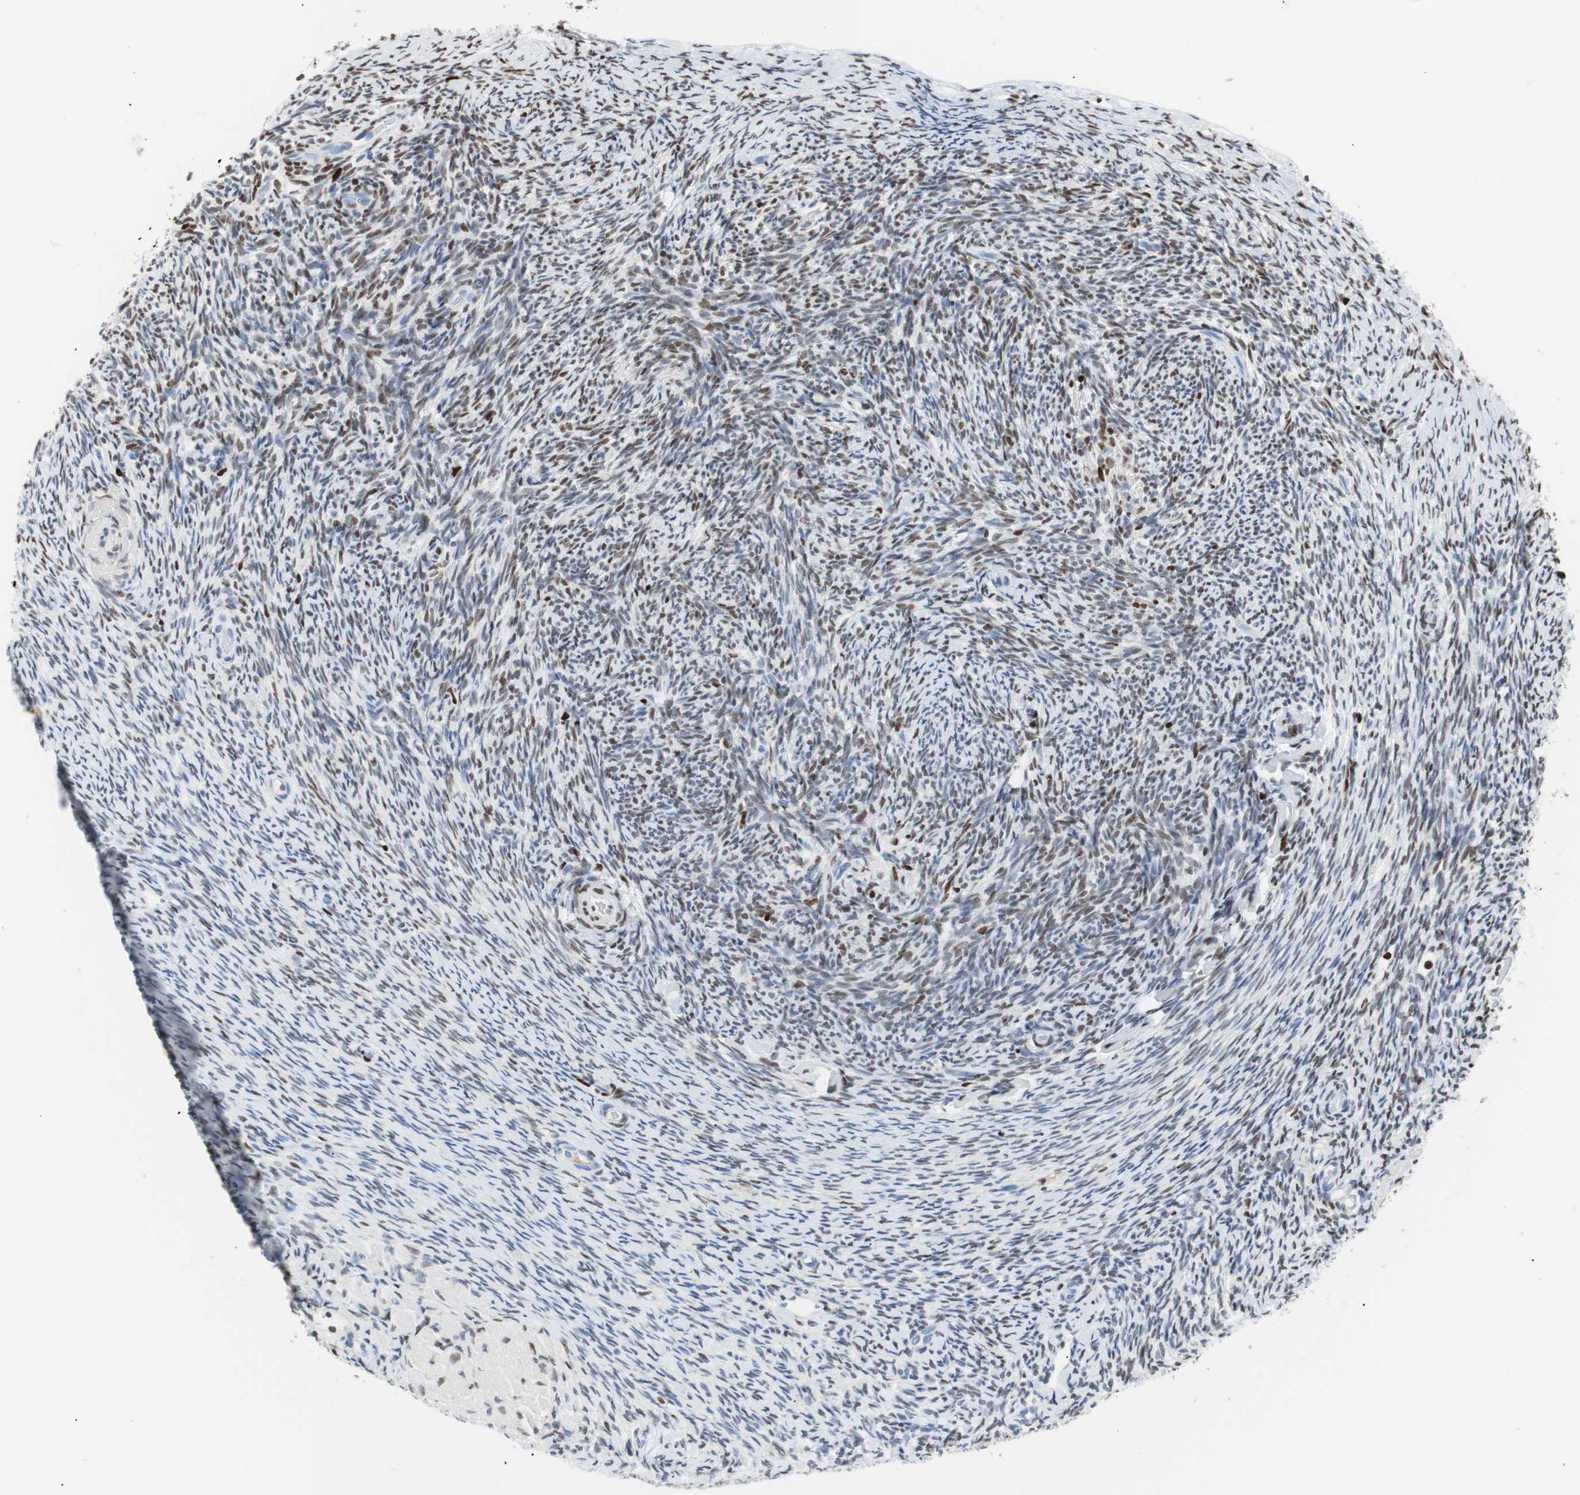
{"staining": {"intensity": "moderate", "quantity": ">75%", "location": "nuclear"}, "tissue": "ovary", "cell_type": "Ovarian stroma cells", "image_type": "normal", "snomed": [{"axis": "morphology", "description": "Normal tissue, NOS"}, {"axis": "topography", "description": "Ovary"}], "caption": "Human ovary stained for a protein (brown) demonstrates moderate nuclear positive positivity in approximately >75% of ovarian stroma cells.", "gene": "CEBPB", "patient": {"sex": "female", "age": 60}}